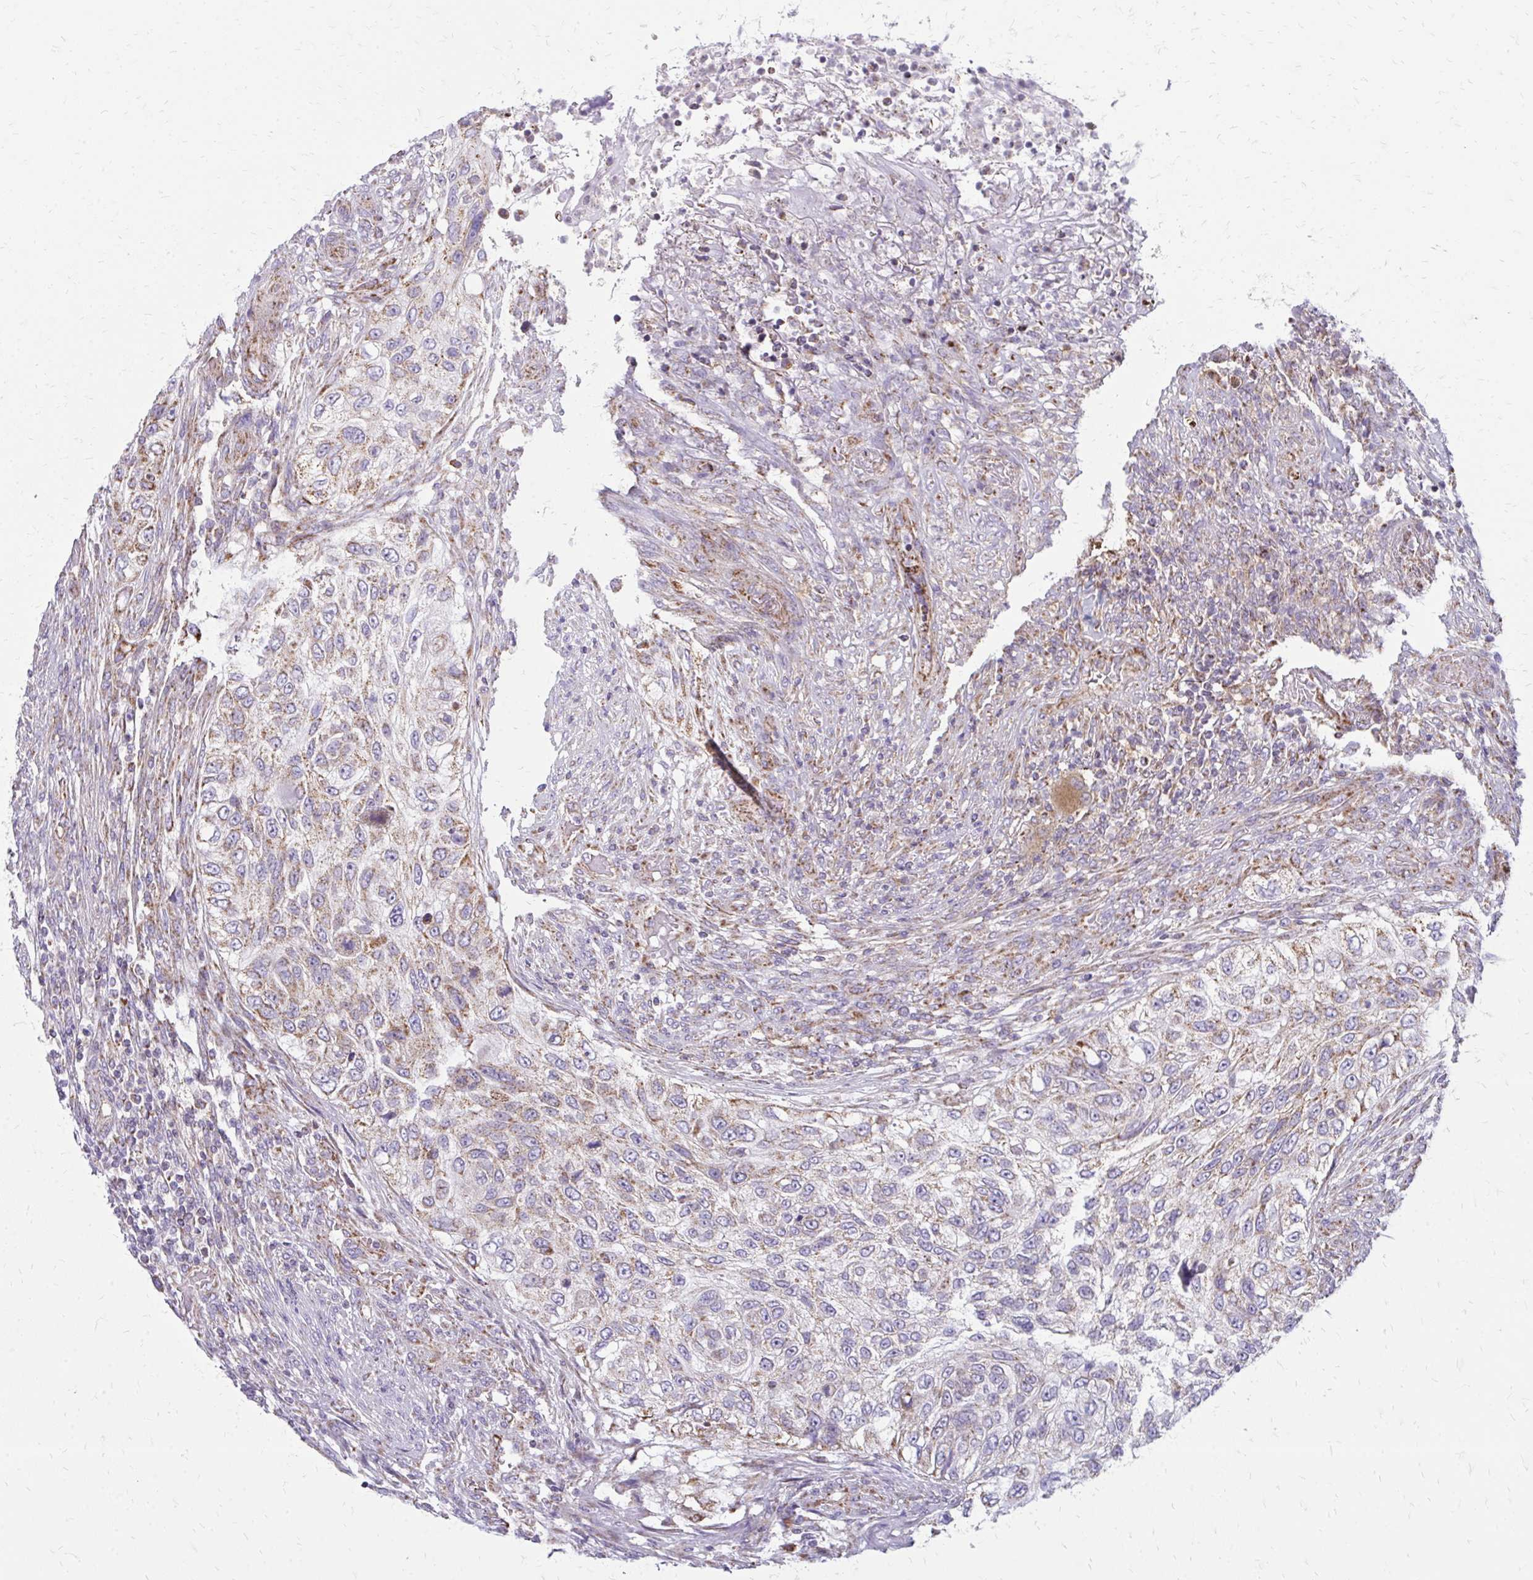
{"staining": {"intensity": "weak", "quantity": "25%-75%", "location": "cytoplasmic/membranous"}, "tissue": "urothelial cancer", "cell_type": "Tumor cells", "image_type": "cancer", "snomed": [{"axis": "morphology", "description": "Urothelial carcinoma, High grade"}, {"axis": "topography", "description": "Urinary bladder"}], "caption": "A brown stain highlights weak cytoplasmic/membranous expression of a protein in urothelial cancer tumor cells.", "gene": "IFIT1", "patient": {"sex": "female", "age": 60}}